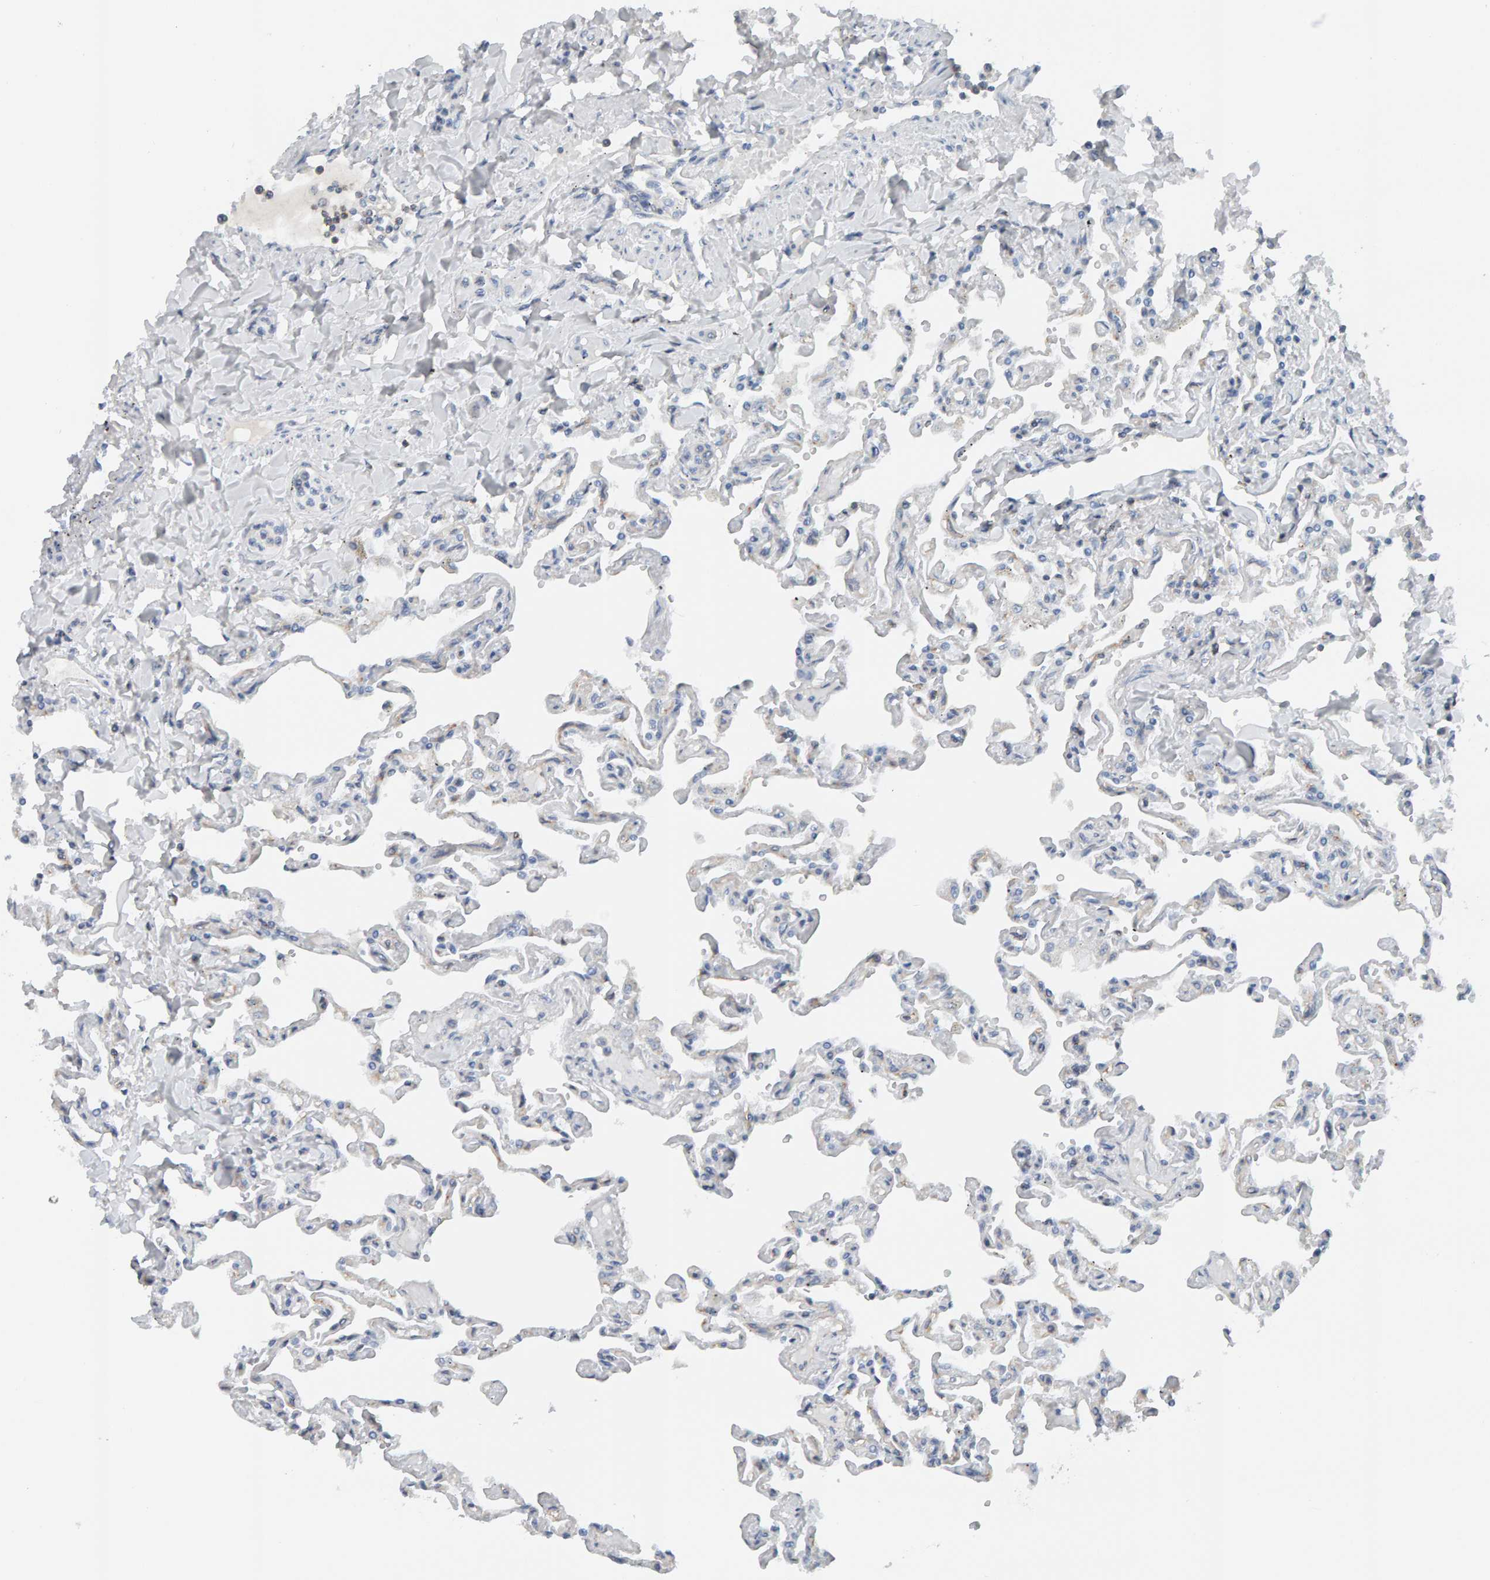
{"staining": {"intensity": "negative", "quantity": "none", "location": "none"}, "tissue": "lung", "cell_type": "Alveolar cells", "image_type": "normal", "snomed": [{"axis": "morphology", "description": "Normal tissue, NOS"}, {"axis": "topography", "description": "Lung"}], "caption": "An immunohistochemistry (IHC) histopathology image of benign lung is shown. There is no staining in alveolar cells of lung.", "gene": "FYN", "patient": {"sex": "male", "age": 21}}